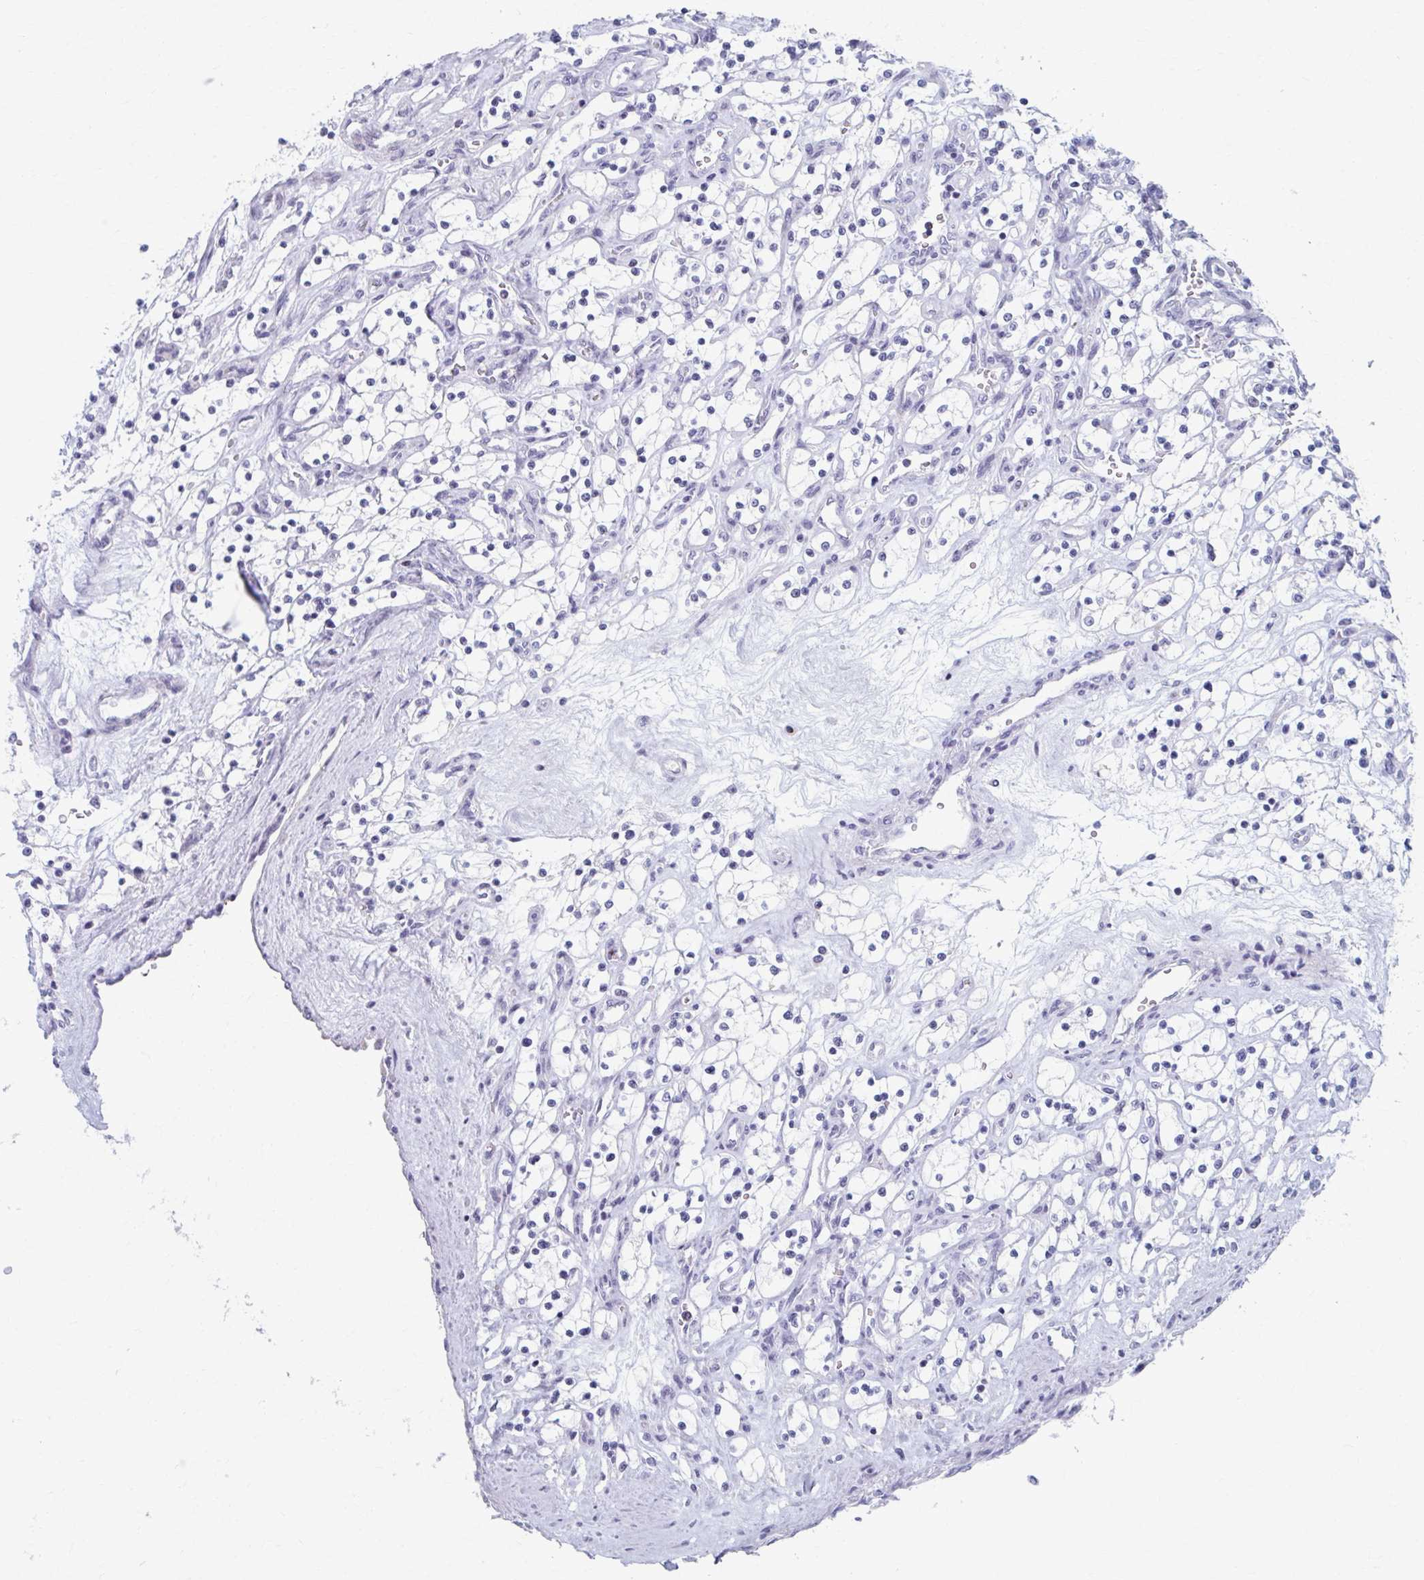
{"staining": {"intensity": "negative", "quantity": "none", "location": "none"}, "tissue": "renal cancer", "cell_type": "Tumor cells", "image_type": "cancer", "snomed": [{"axis": "morphology", "description": "Adenocarcinoma, NOS"}, {"axis": "topography", "description": "Kidney"}], "caption": "Immunohistochemistry micrograph of human renal cancer (adenocarcinoma) stained for a protein (brown), which reveals no staining in tumor cells.", "gene": "ABHD16B", "patient": {"sex": "female", "age": 69}}